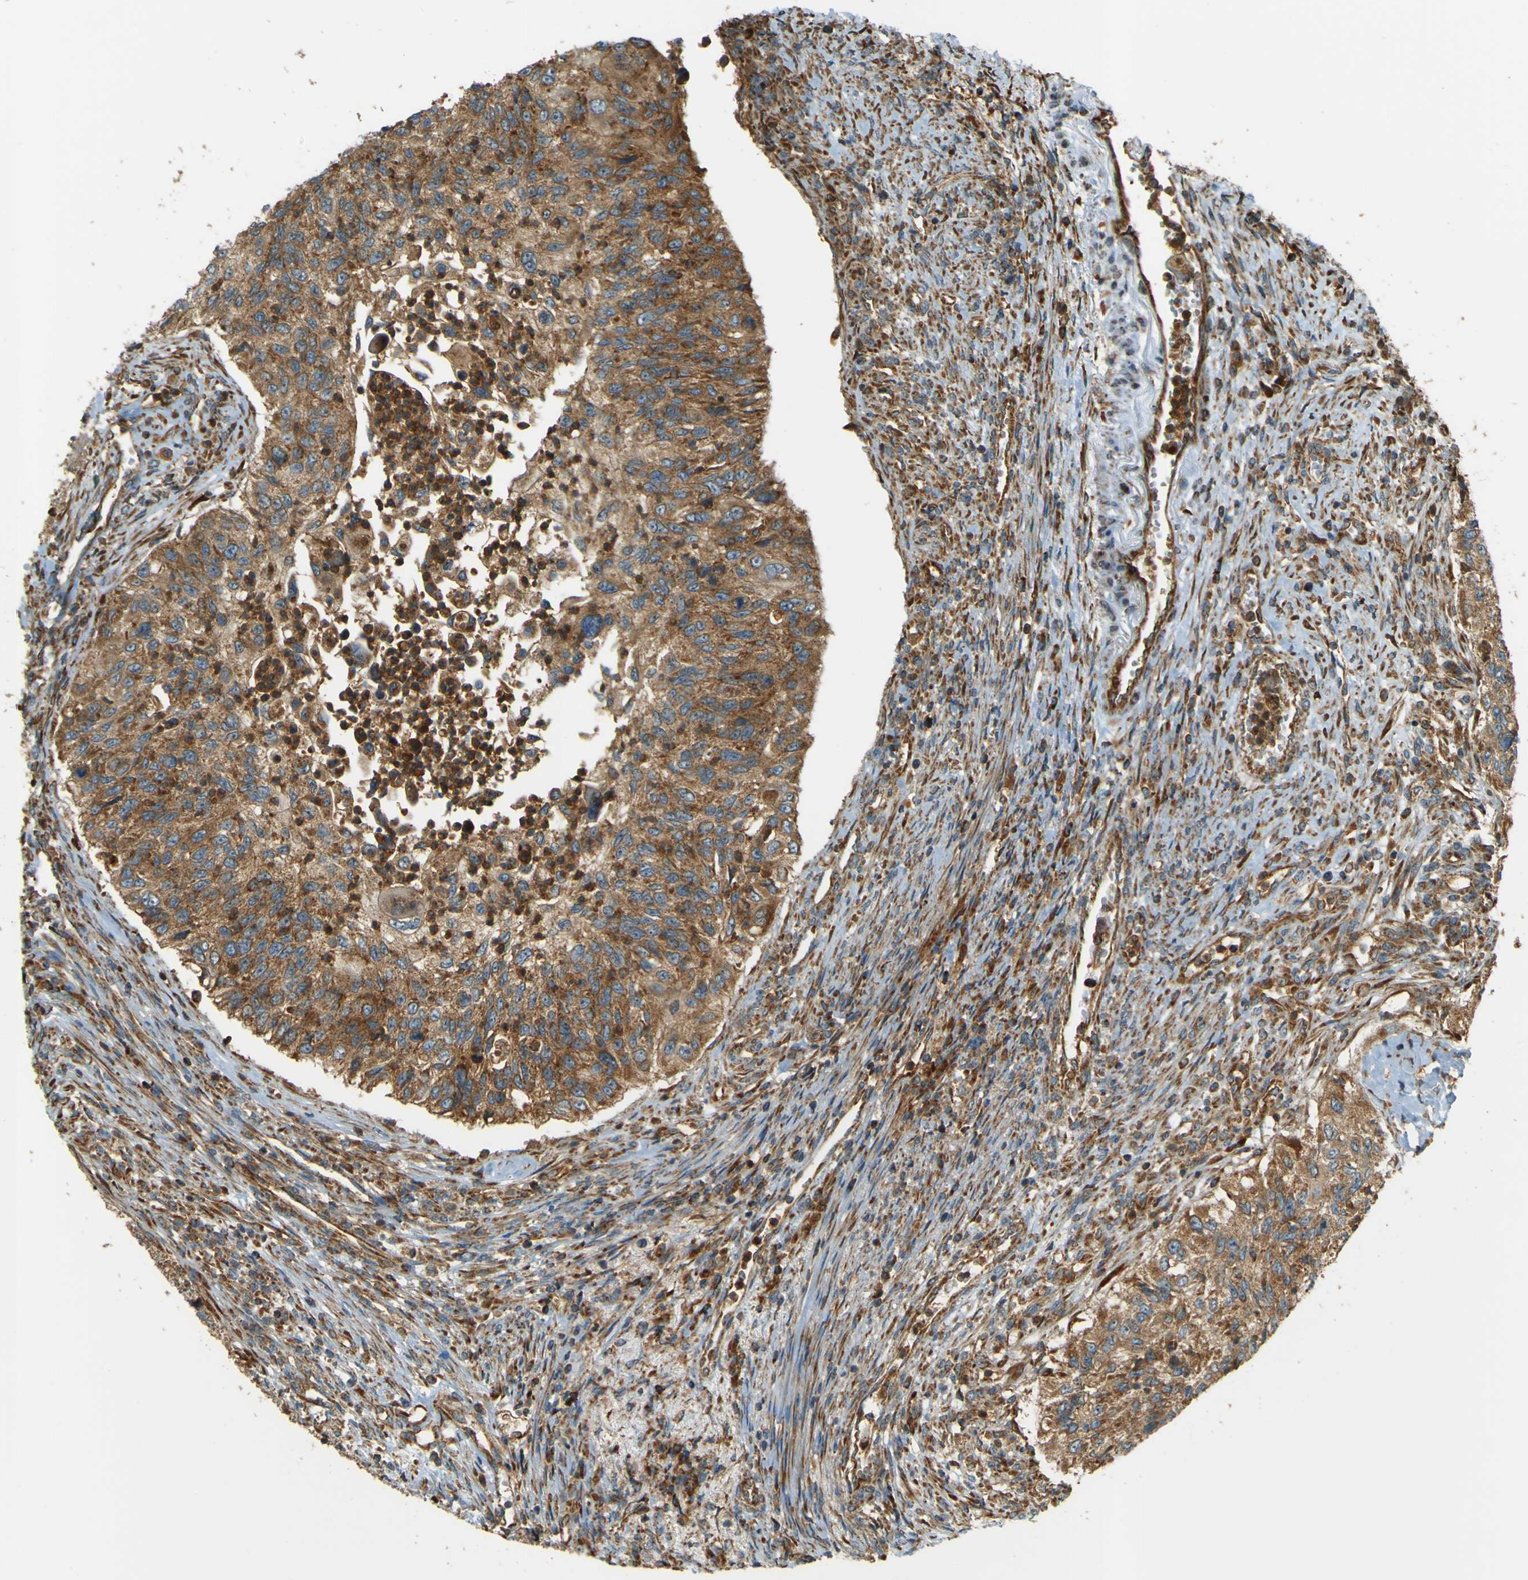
{"staining": {"intensity": "moderate", "quantity": ">75%", "location": "cytoplasmic/membranous"}, "tissue": "urothelial cancer", "cell_type": "Tumor cells", "image_type": "cancer", "snomed": [{"axis": "morphology", "description": "Urothelial carcinoma, High grade"}, {"axis": "topography", "description": "Urinary bladder"}], "caption": "A medium amount of moderate cytoplasmic/membranous staining is seen in about >75% of tumor cells in urothelial cancer tissue.", "gene": "DNAJC5", "patient": {"sex": "female", "age": 60}}